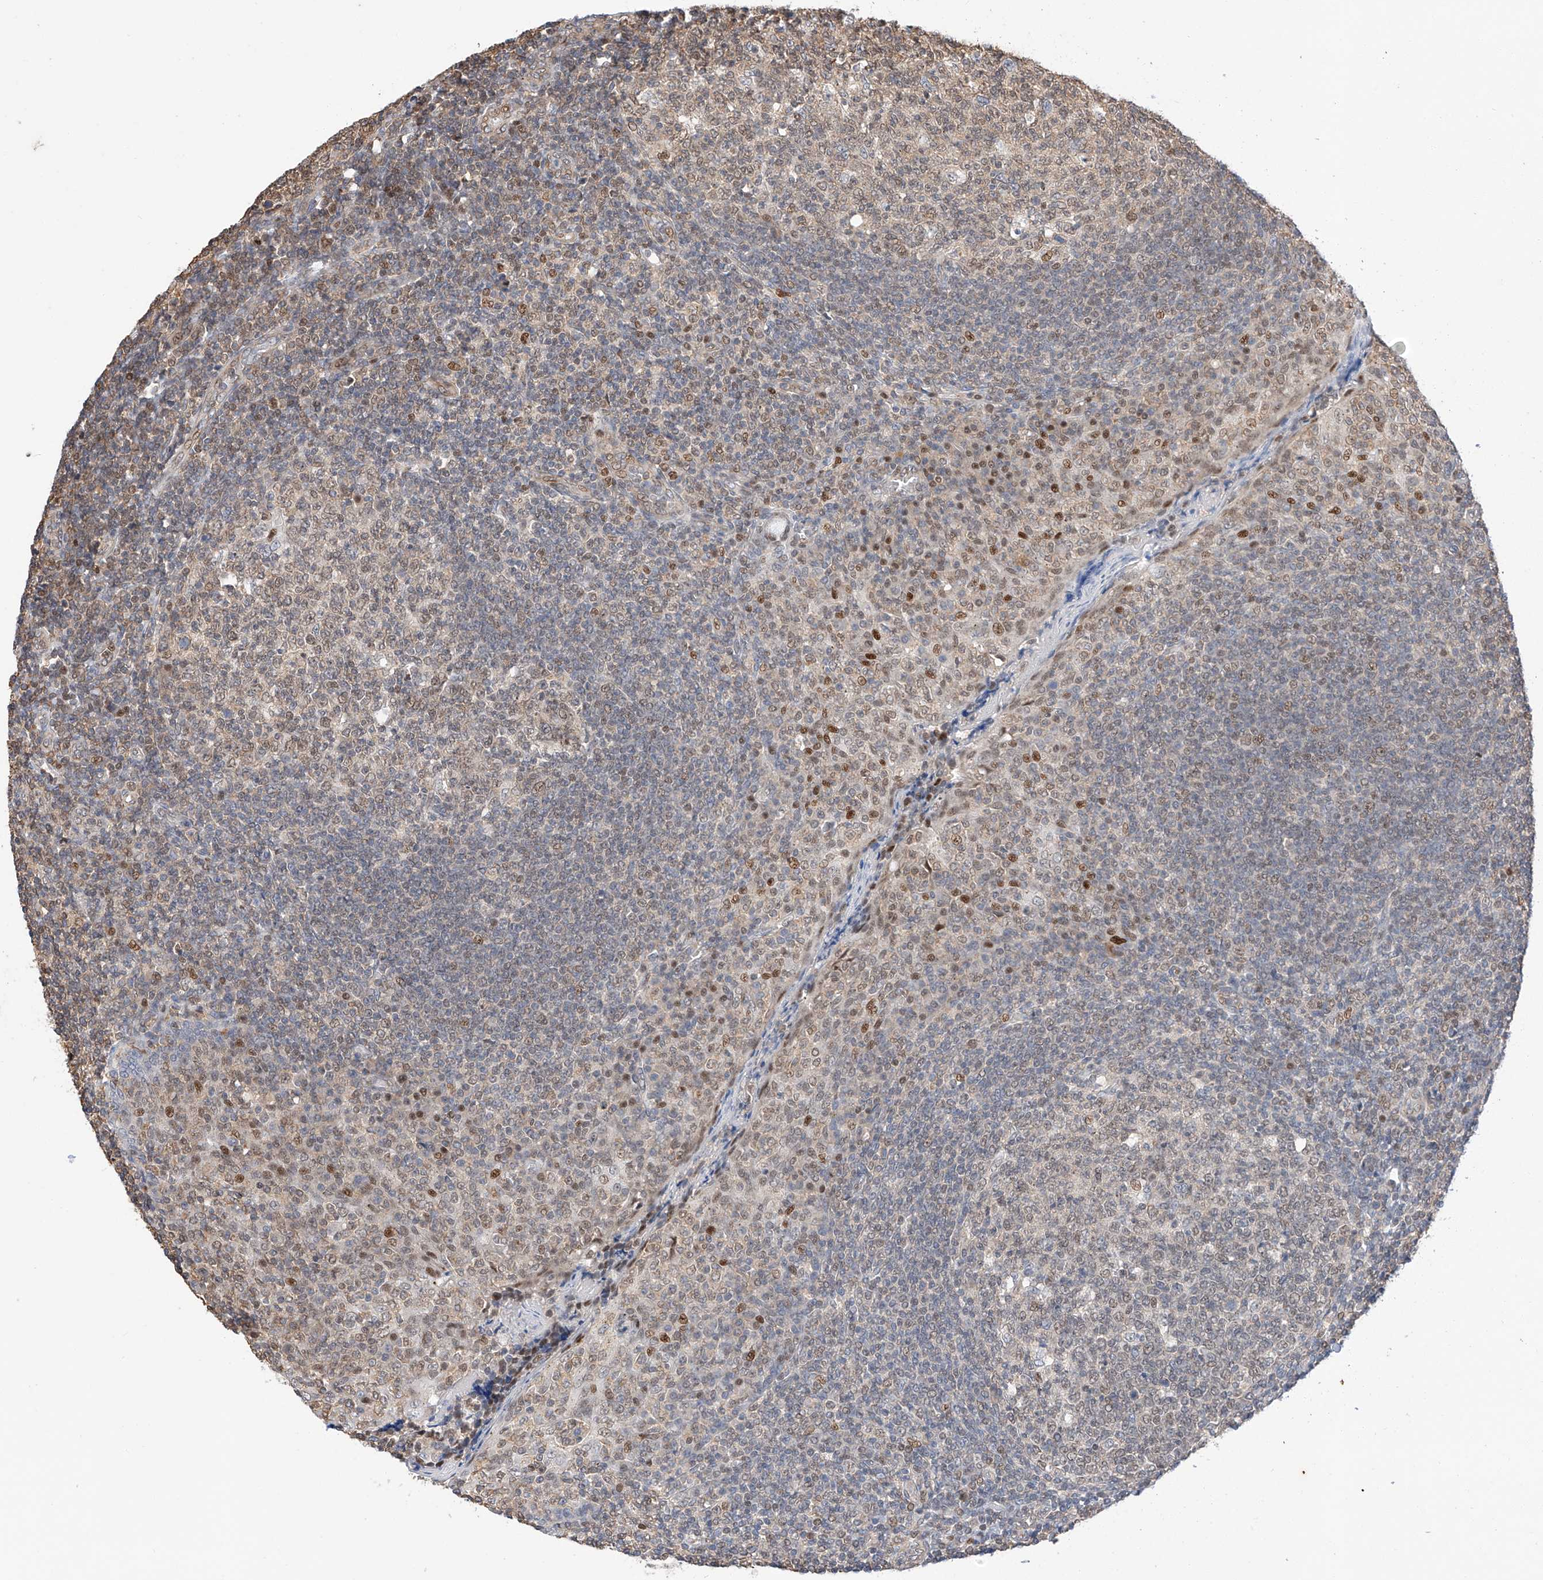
{"staining": {"intensity": "weak", "quantity": "25%-75%", "location": "nuclear"}, "tissue": "tonsil", "cell_type": "Germinal center cells", "image_type": "normal", "snomed": [{"axis": "morphology", "description": "Normal tissue, NOS"}, {"axis": "topography", "description": "Tonsil"}], "caption": "Protein expression analysis of unremarkable tonsil exhibits weak nuclear positivity in about 25%-75% of germinal center cells. (IHC, brightfield microscopy, high magnification).", "gene": "HDAC9", "patient": {"sex": "female", "age": 19}}